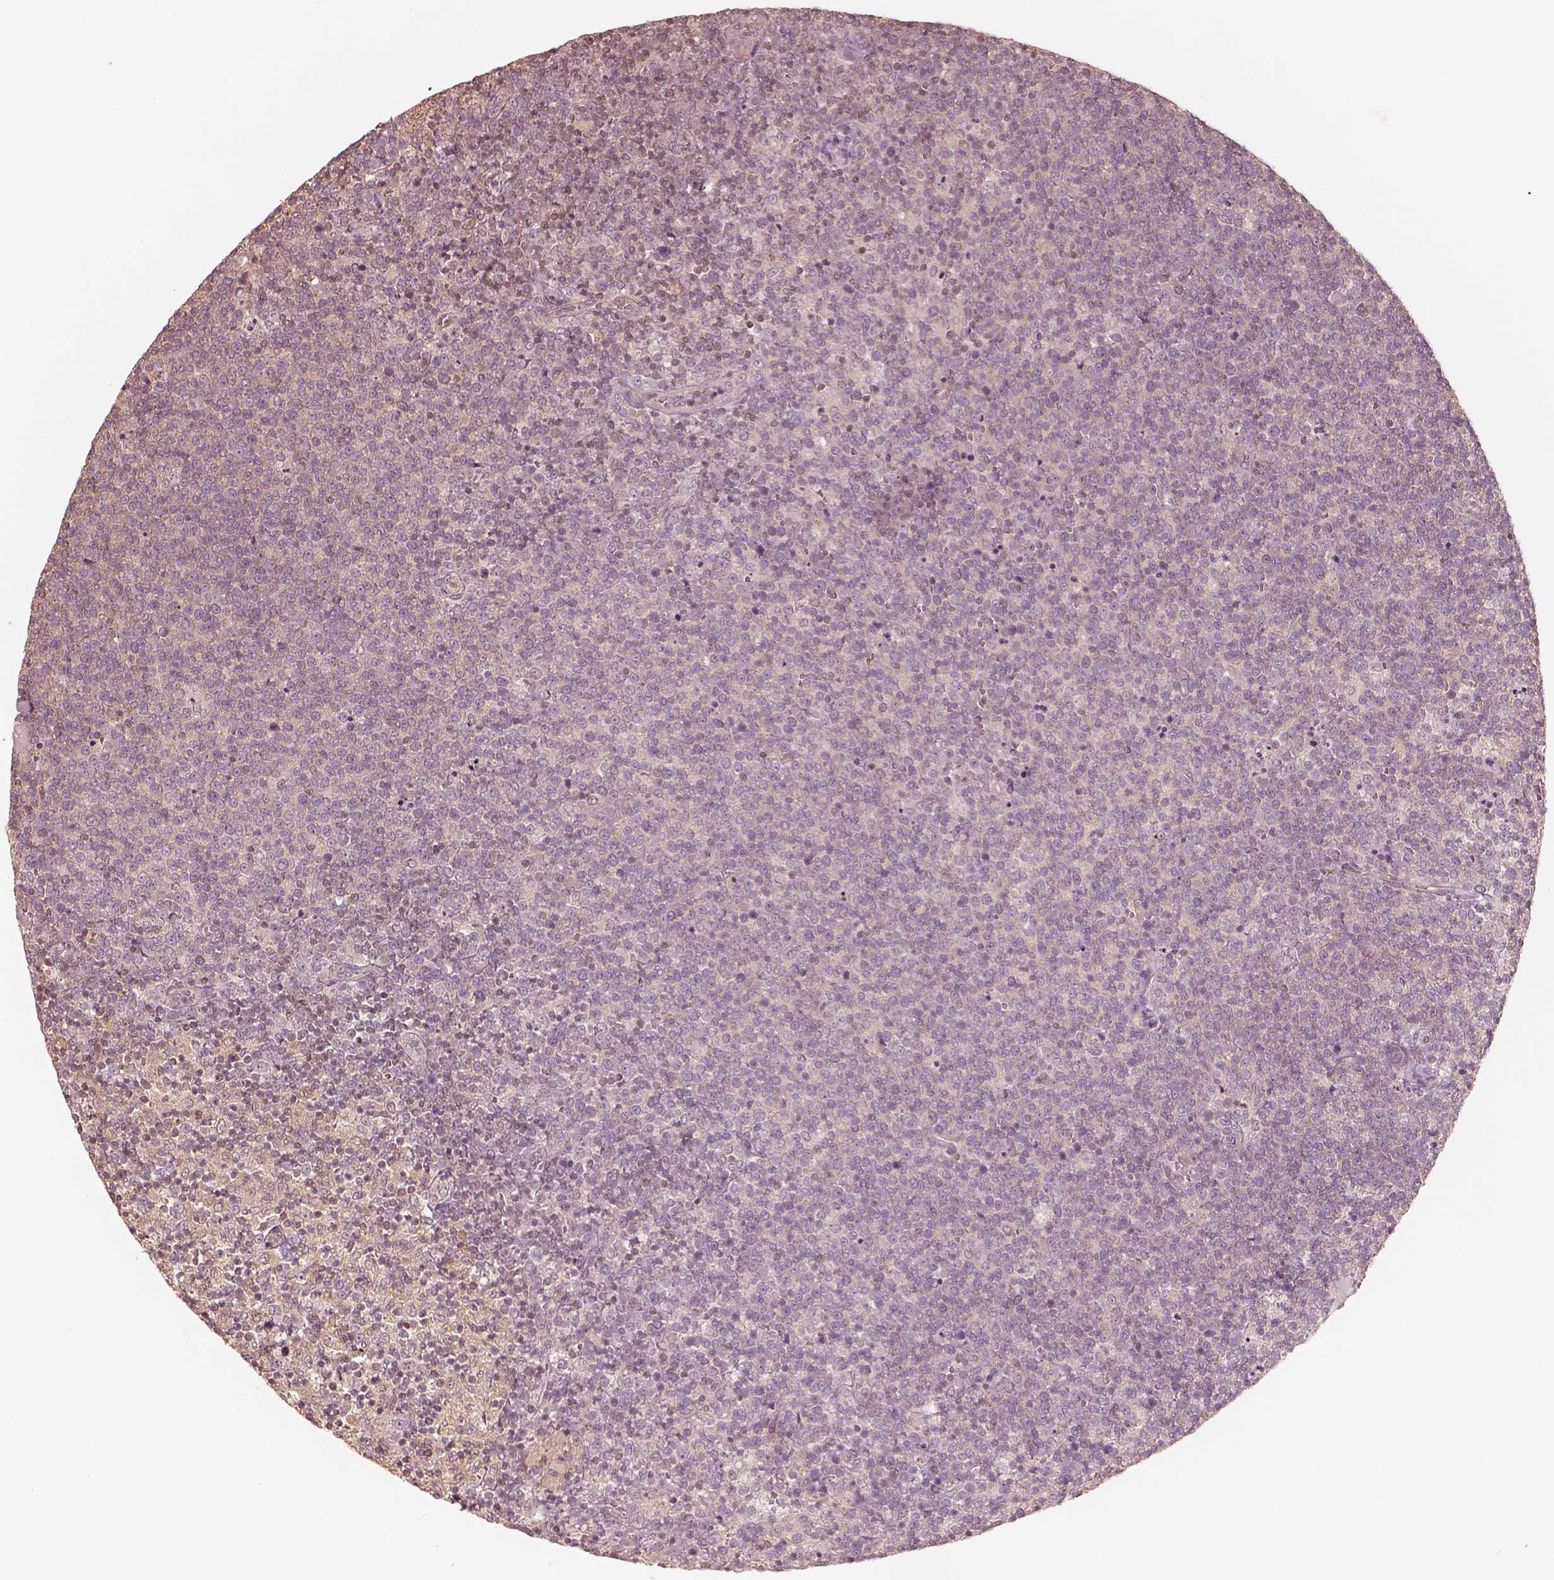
{"staining": {"intensity": "negative", "quantity": "none", "location": "none"}, "tissue": "lymphoma", "cell_type": "Tumor cells", "image_type": "cancer", "snomed": [{"axis": "morphology", "description": "Malignant lymphoma, non-Hodgkin's type, High grade"}, {"axis": "topography", "description": "Lymph node"}], "caption": "Tumor cells are negative for protein expression in human lymphoma. (Stains: DAB (3,3'-diaminobenzidine) immunohistochemistry (IHC) with hematoxylin counter stain, Microscopy: brightfield microscopy at high magnification).", "gene": "KIF5C", "patient": {"sex": "male", "age": 61}}